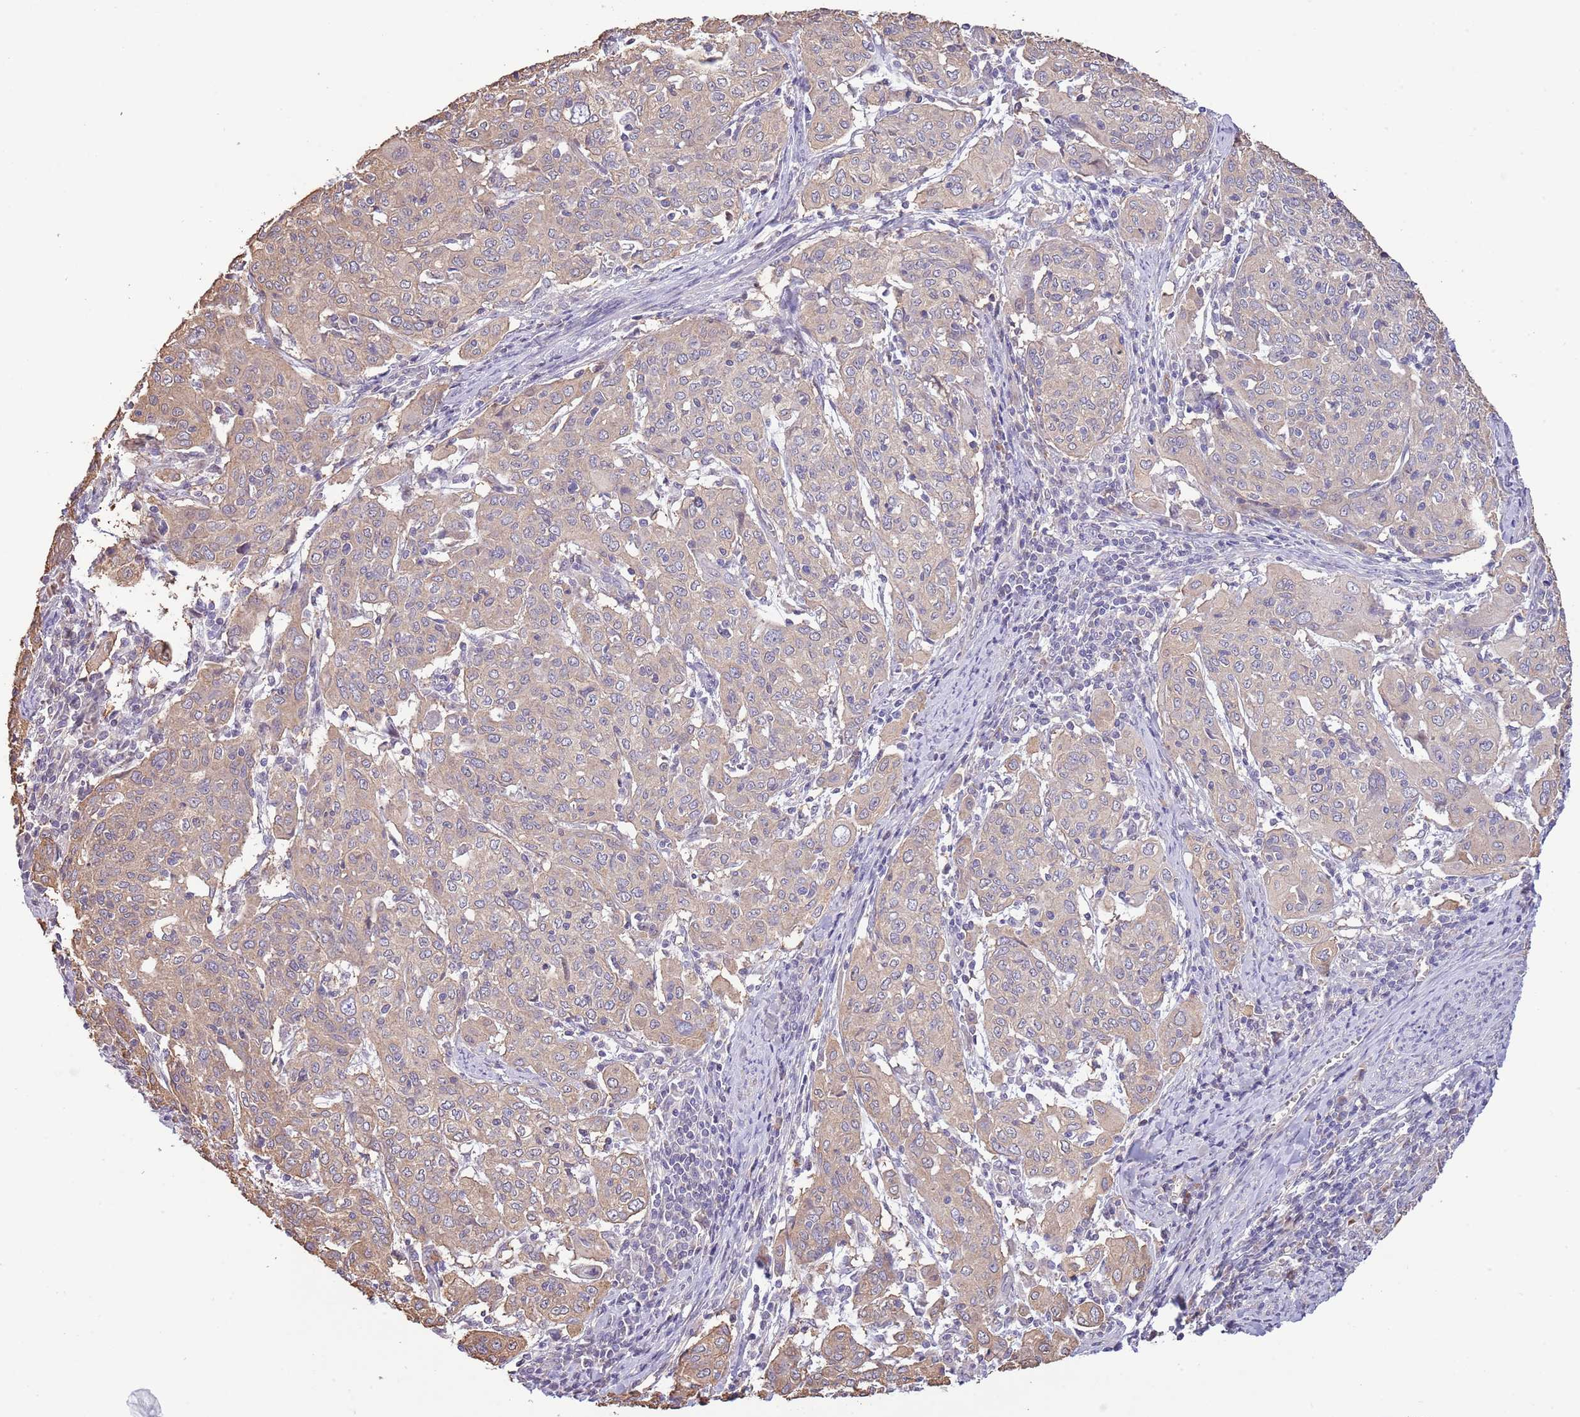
{"staining": {"intensity": "weak", "quantity": "25%-75%", "location": "cytoplasmic/membranous"}, "tissue": "cervical cancer", "cell_type": "Tumor cells", "image_type": "cancer", "snomed": [{"axis": "morphology", "description": "Squamous cell carcinoma, NOS"}, {"axis": "topography", "description": "Cervix"}], "caption": "Human squamous cell carcinoma (cervical) stained with a protein marker shows weak staining in tumor cells.", "gene": "LIPJ", "patient": {"sex": "female", "age": 67}}